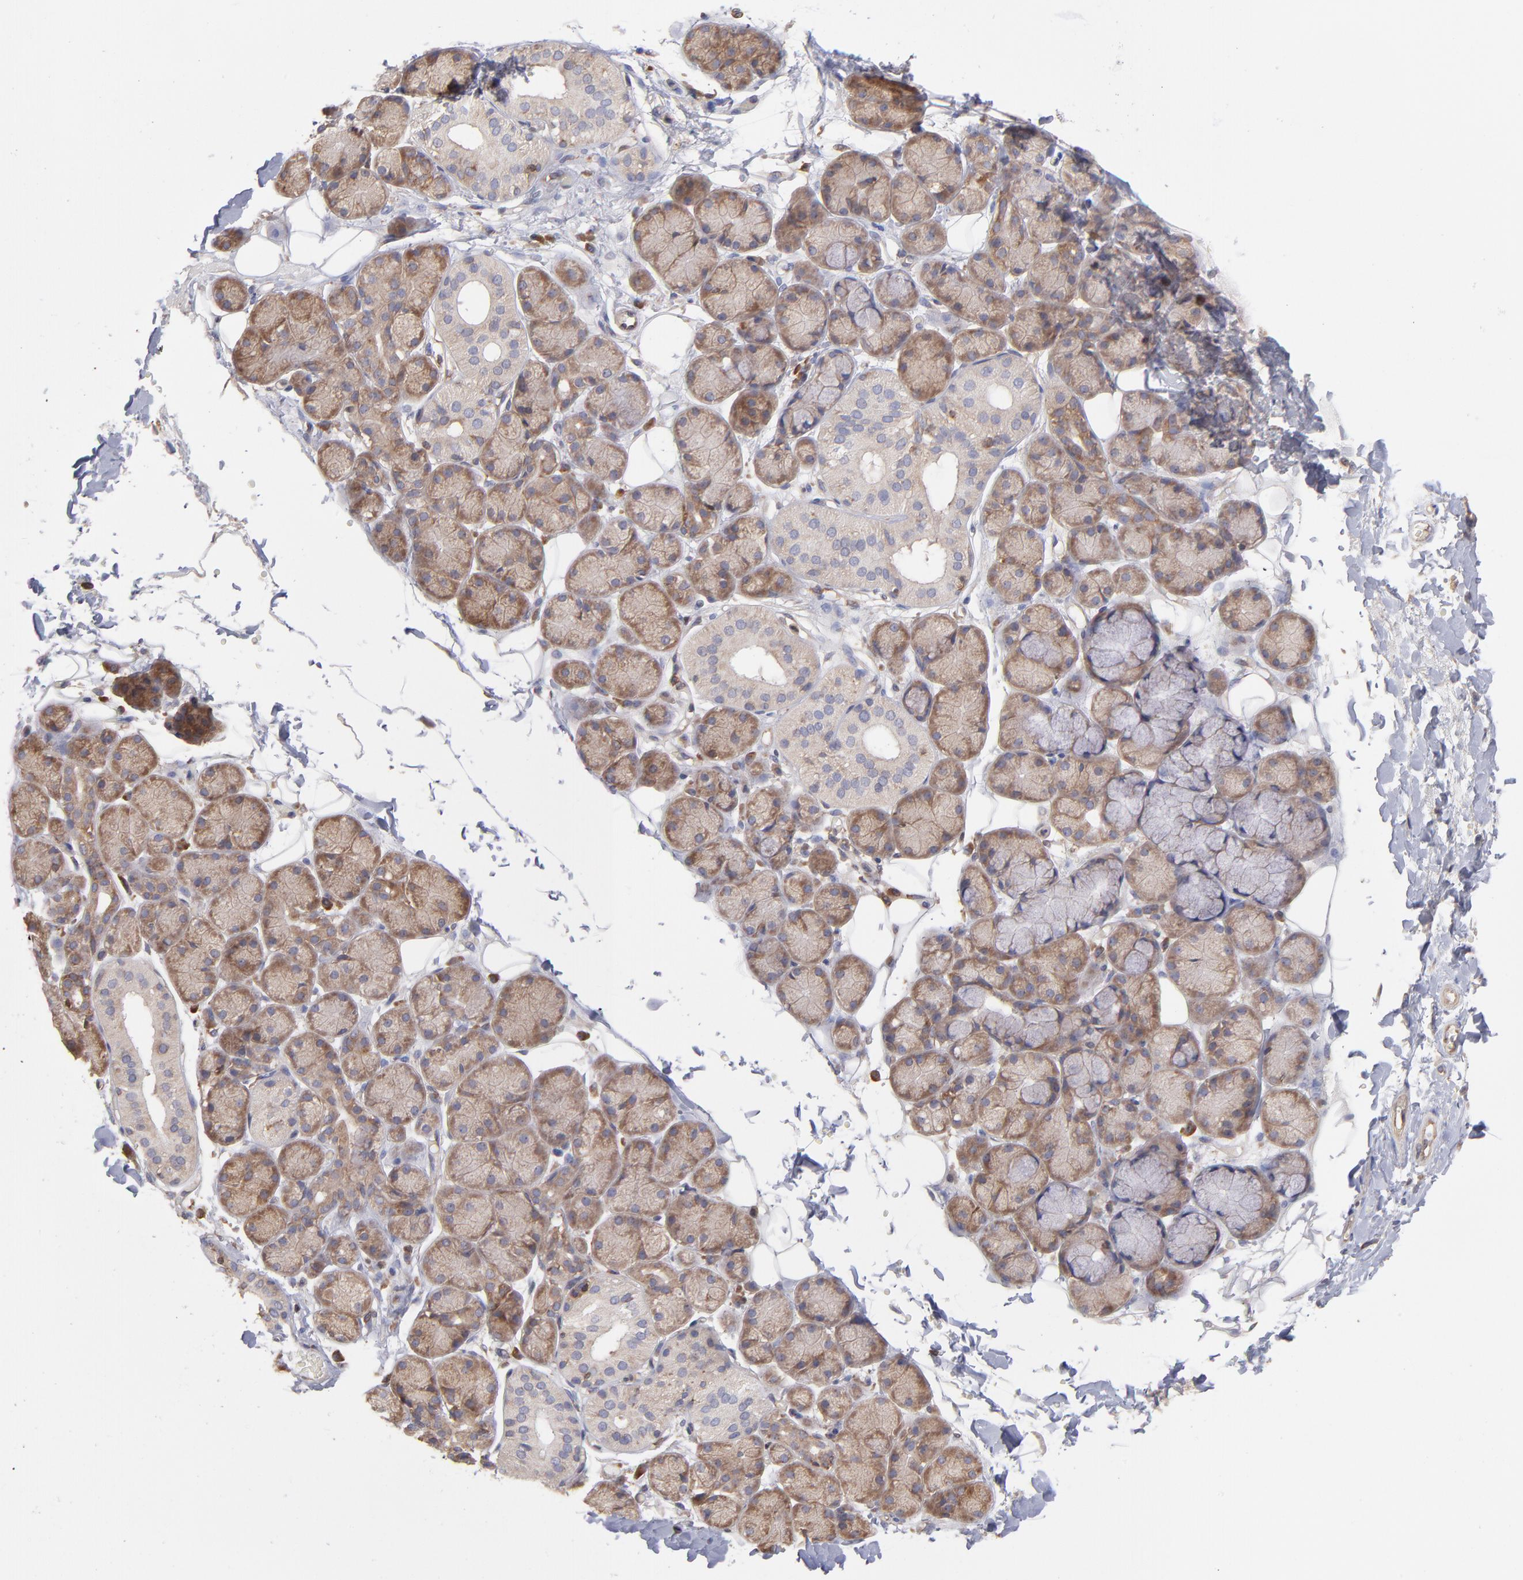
{"staining": {"intensity": "moderate", "quantity": ">75%", "location": "cytoplasmic/membranous"}, "tissue": "salivary gland", "cell_type": "Glandular cells", "image_type": "normal", "snomed": [{"axis": "morphology", "description": "Normal tissue, NOS"}, {"axis": "topography", "description": "Skeletal muscle"}, {"axis": "topography", "description": "Oral tissue"}, {"axis": "topography", "description": "Salivary gland"}, {"axis": "topography", "description": "Peripheral nerve tissue"}], "caption": "IHC micrograph of unremarkable human salivary gland stained for a protein (brown), which shows medium levels of moderate cytoplasmic/membranous positivity in about >75% of glandular cells.", "gene": "MAPRE1", "patient": {"sex": "male", "age": 54}}